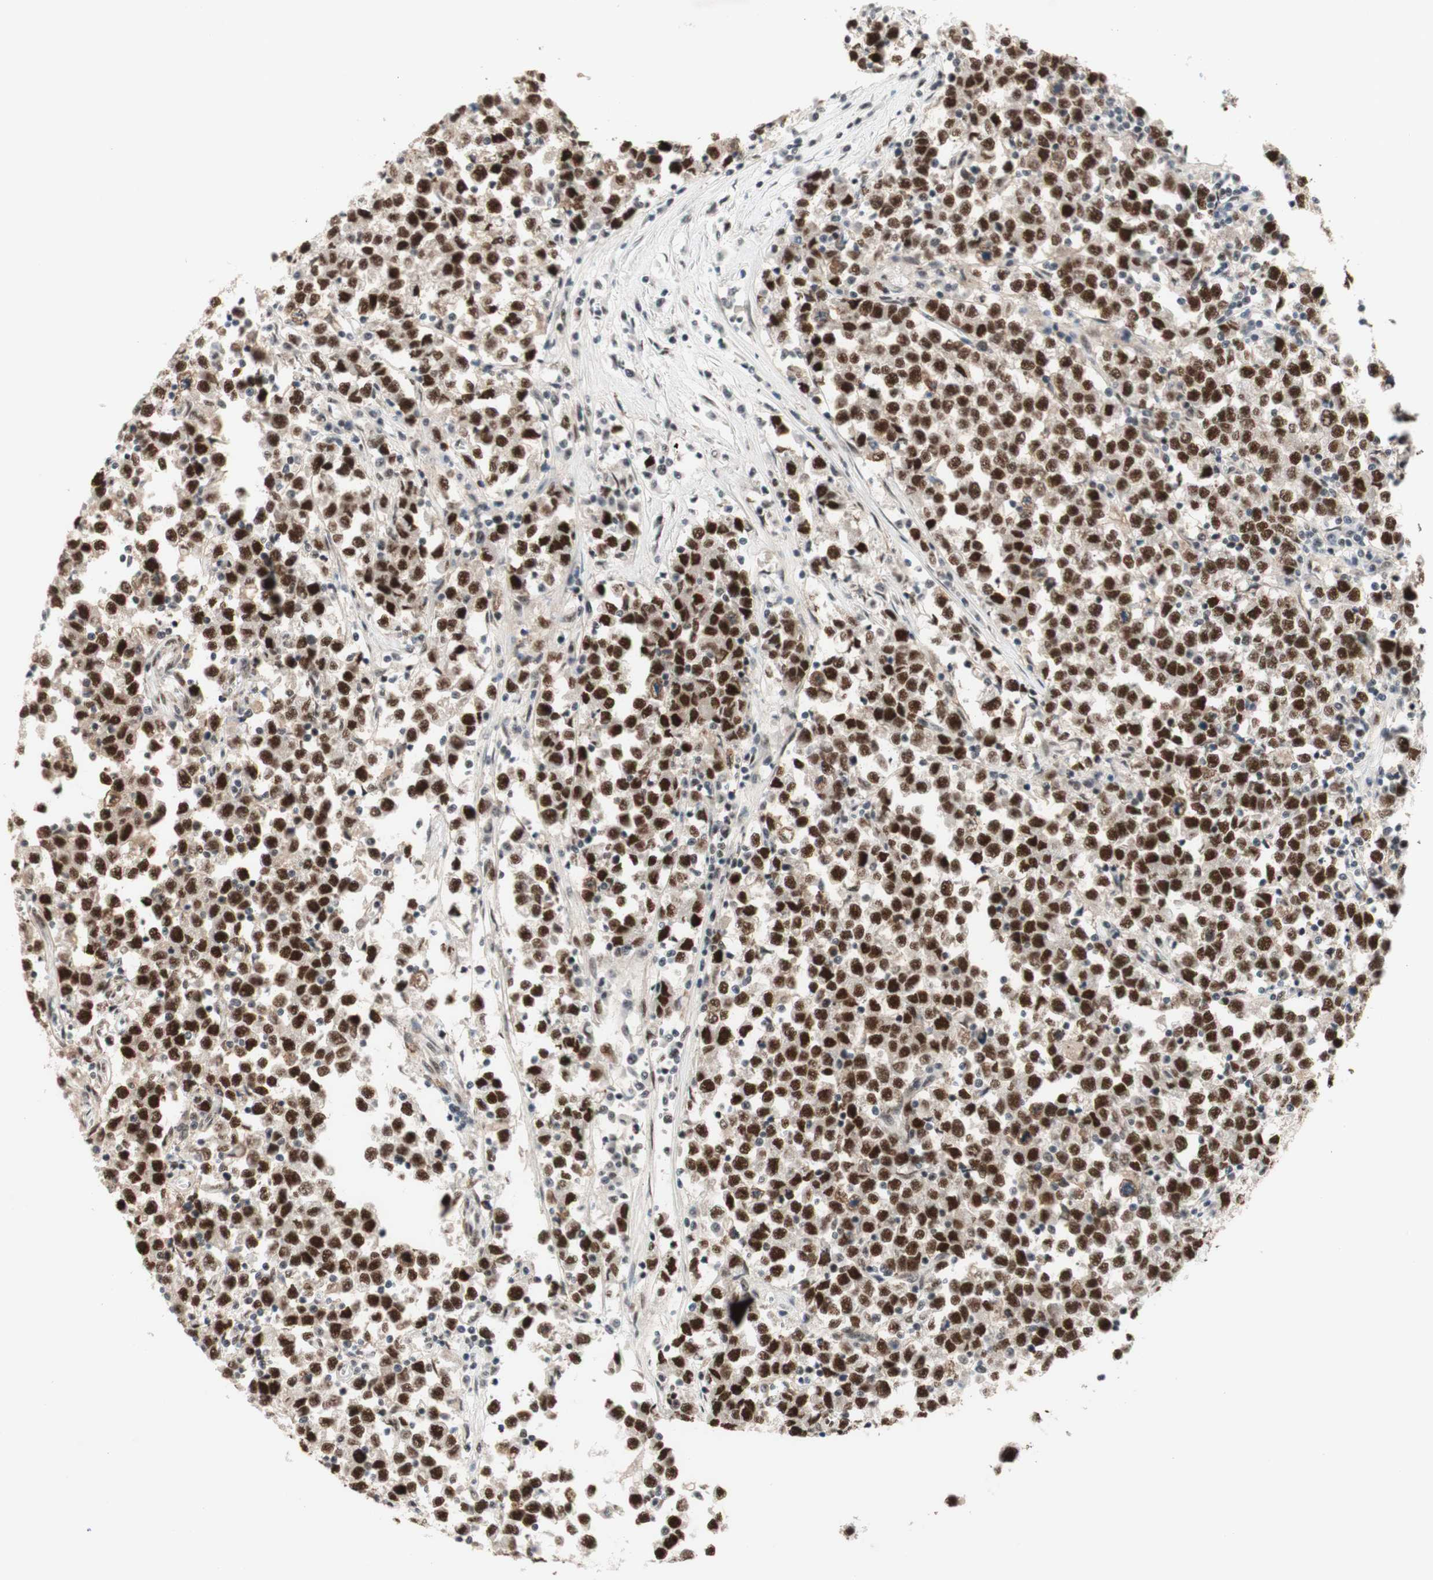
{"staining": {"intensity": "strong", "quantity": ">75%", "location": "nuclear"}, "tissue": "testis cancer", "cell_type": "Tumor cells", "image_type": "cancer", "snomed": [{"axis": "morphology", "description": "Seminoma, NOS"}, {"axis": "topography", "description": "Testis"}], "caption": "Immunohistochemistry (IHC) image of human testis cancer stained for a protein (brown), which demonstrates high levels of strong nuclear positivity in approximately >75% of tumor cells.", "gene": "PRPF19", "patient": {"sex": "male", "age": 43}}